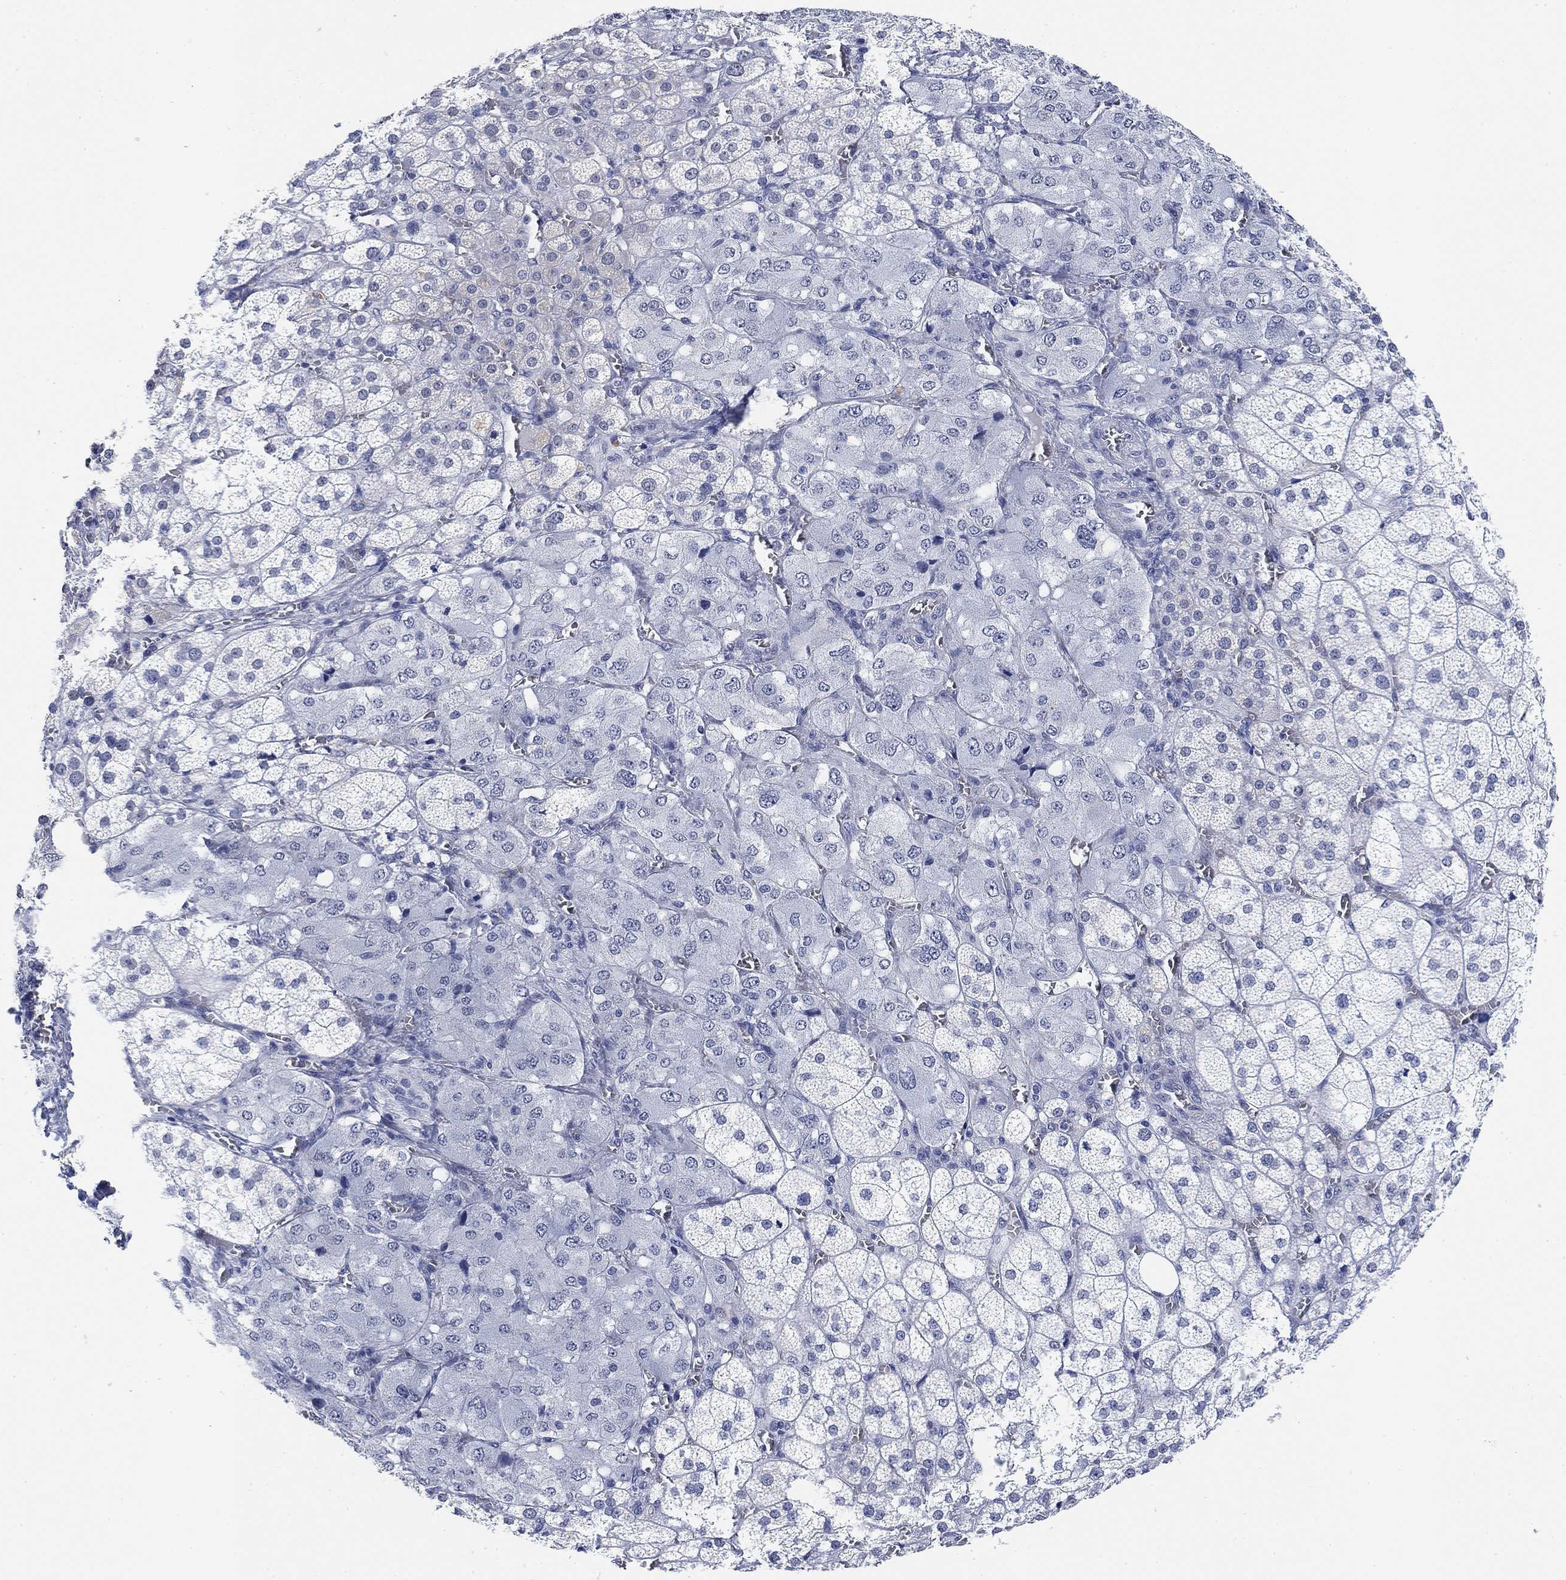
{"staining": {"intensity": "negative", "quantity": "none", "location": "none"}, "tissue": "adrenal gland", "cell_type": "Glandular cells", "image_type": "normal", "snomed": [{"axis": "morphology", "description": "Normal tissue, NOS"}, {"axis": "topography", "description": "Adrenal gland"}], "caption": "This is an immunohistochemistry (IHC) image of benign adrenal gland. There is no staining in glandular cells.", "gene": "PAX6", "patient": {"sex": "female", "age": 60}}